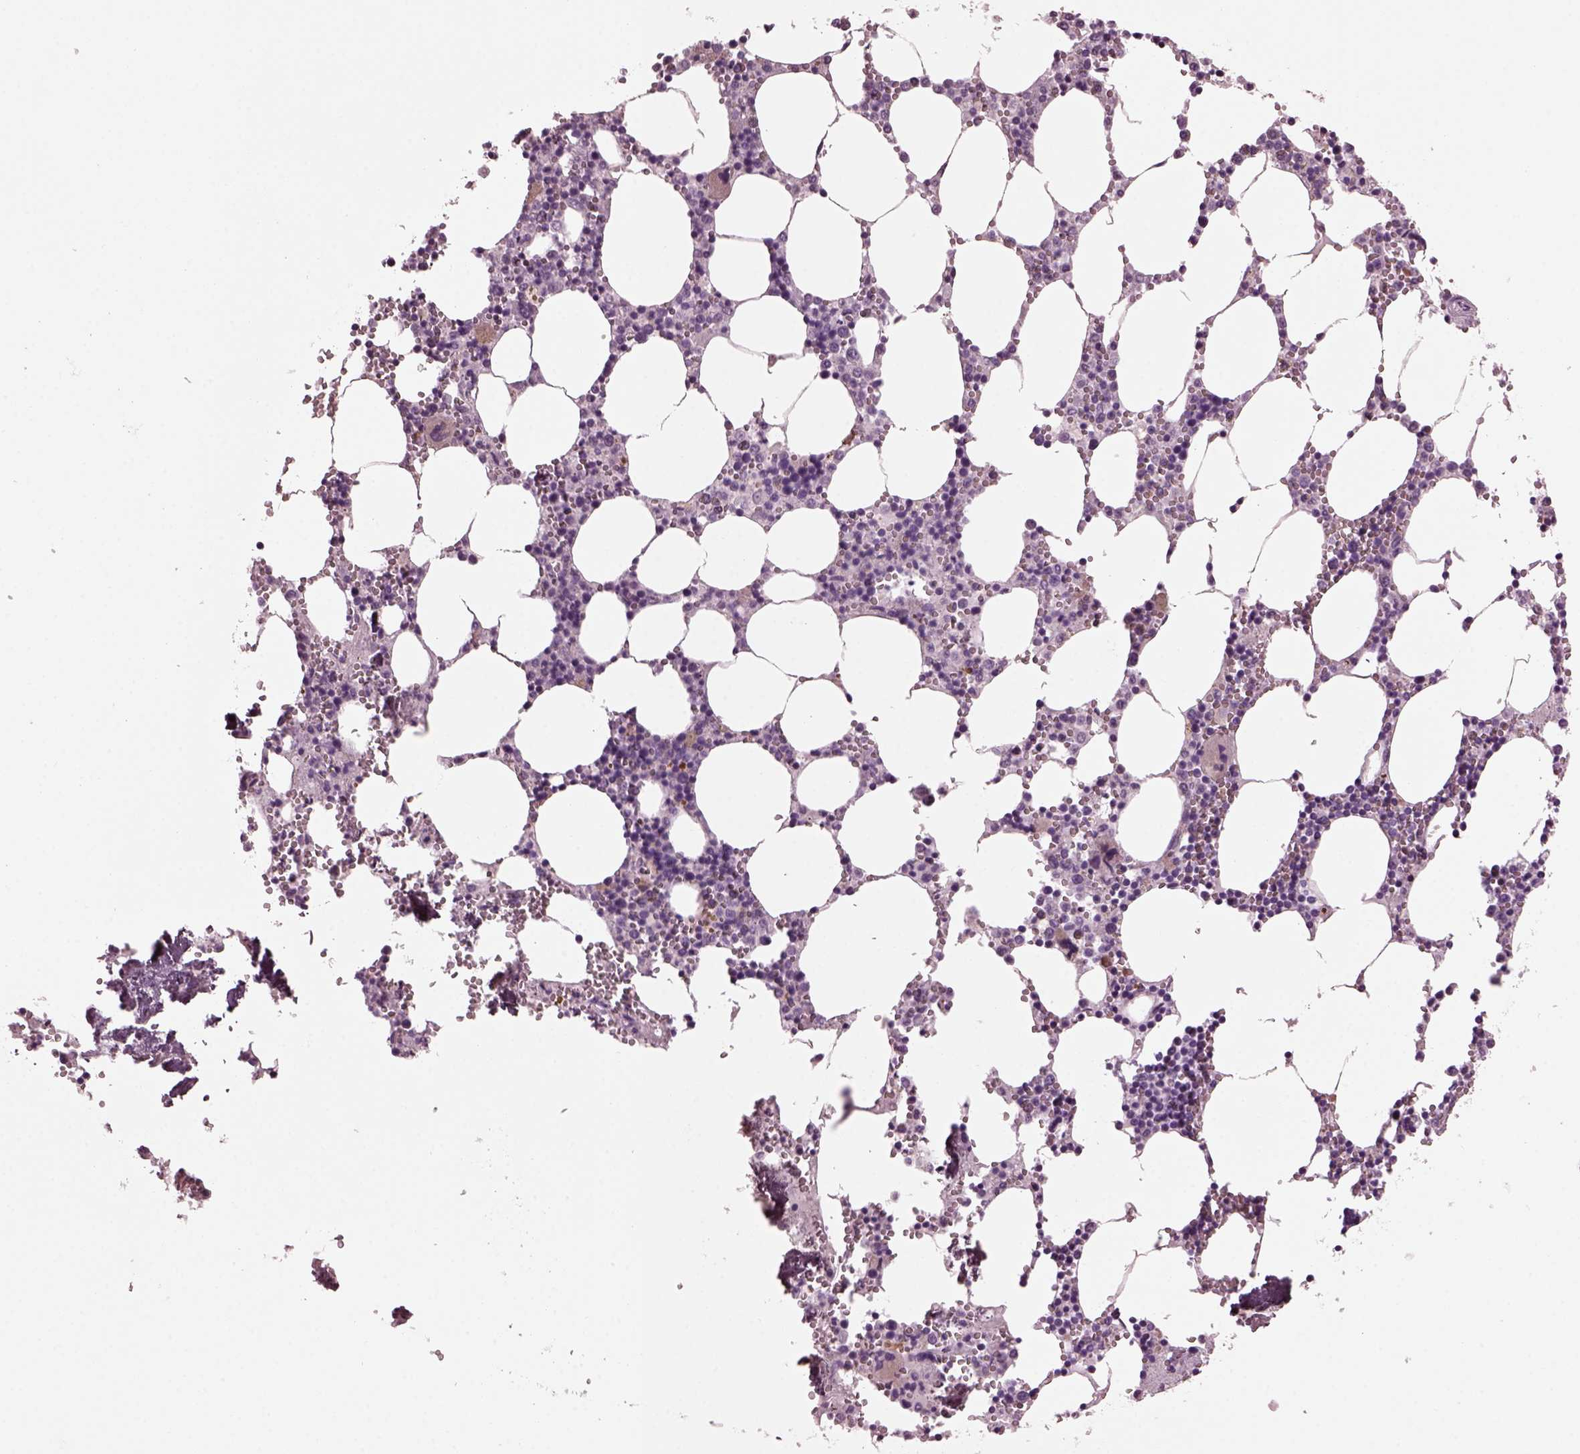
{"staining": {"intensity": "negative", "quantity": "none", "location": "none"}, "tissue": "bone marrow", "cell_type": "Hematopoietic cells", "image_type": "normal", "snomed": [{"axis": "morphology", "description": "Normal tissue, NOS"}, {"axis": "topography", "description": "Bone marrow"}], "caption": "The image reveals no significant expression in hematopoietic cells of bone marrow.", "gene": "SHTN1", "patient": {"sex": "male", "age": 54}}